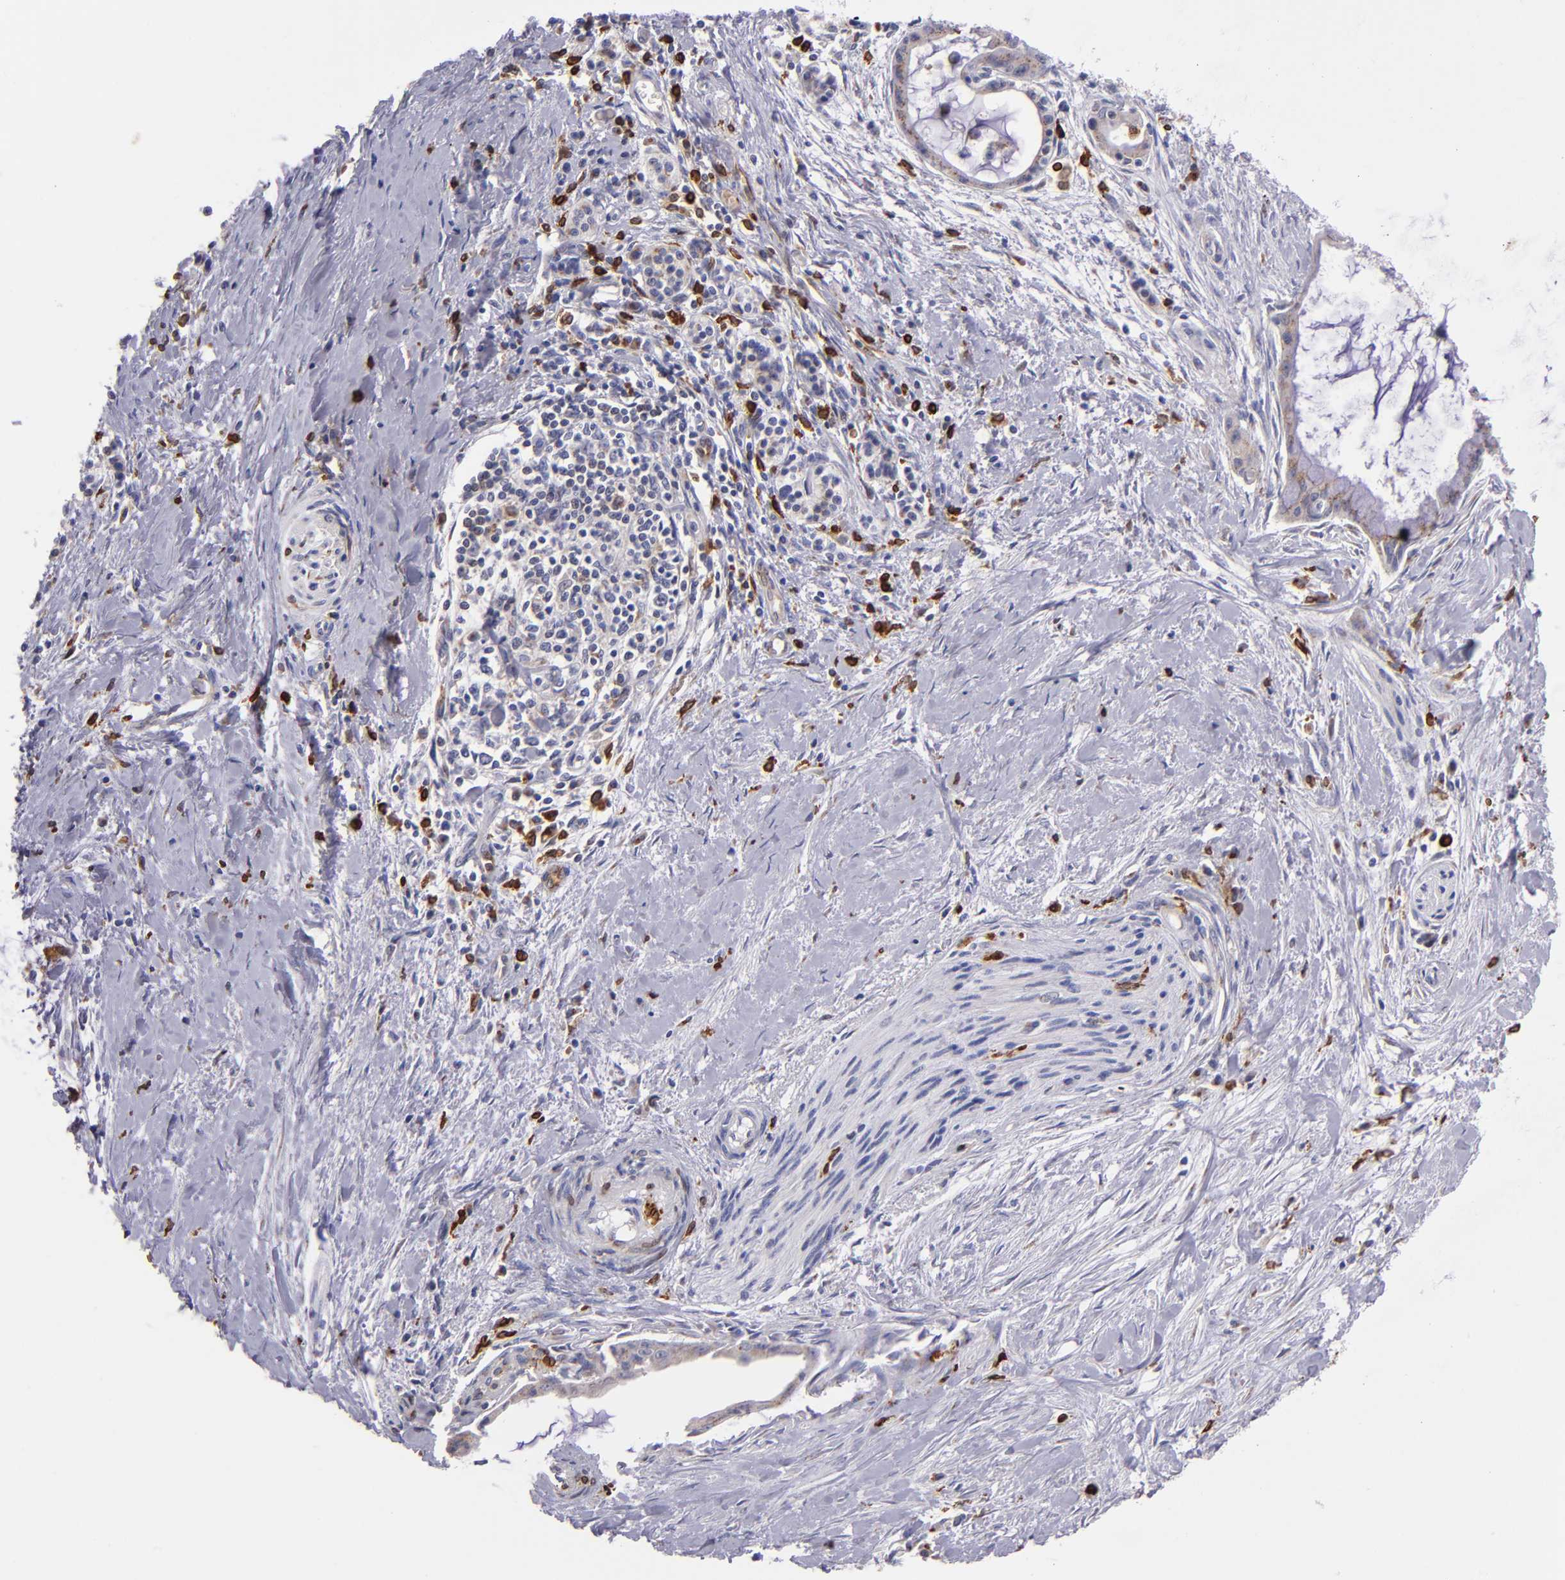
{"staining": {"intensity": "weak", "quantity": ">75%", "location": "cytoplasmic/membranous"}, "tissue": "pancreatic cancer", "cell_type": "Tumor cells", "image_type": "cancer", "snomed": [{"axis": "morphology", "description": "Adenocarcinoma, NOS"}, {"axis": "topography", "description": "Pancreas"}], "caption": "Brown immunohistochemical staining in human pancreatic cancer (adenocarcinoma) reveals weak cytoplasmic/membranous positivity in about >75% of tumor cells.", "gene": "PTGS1", "patient": {"sex": "male", "age": 59}}